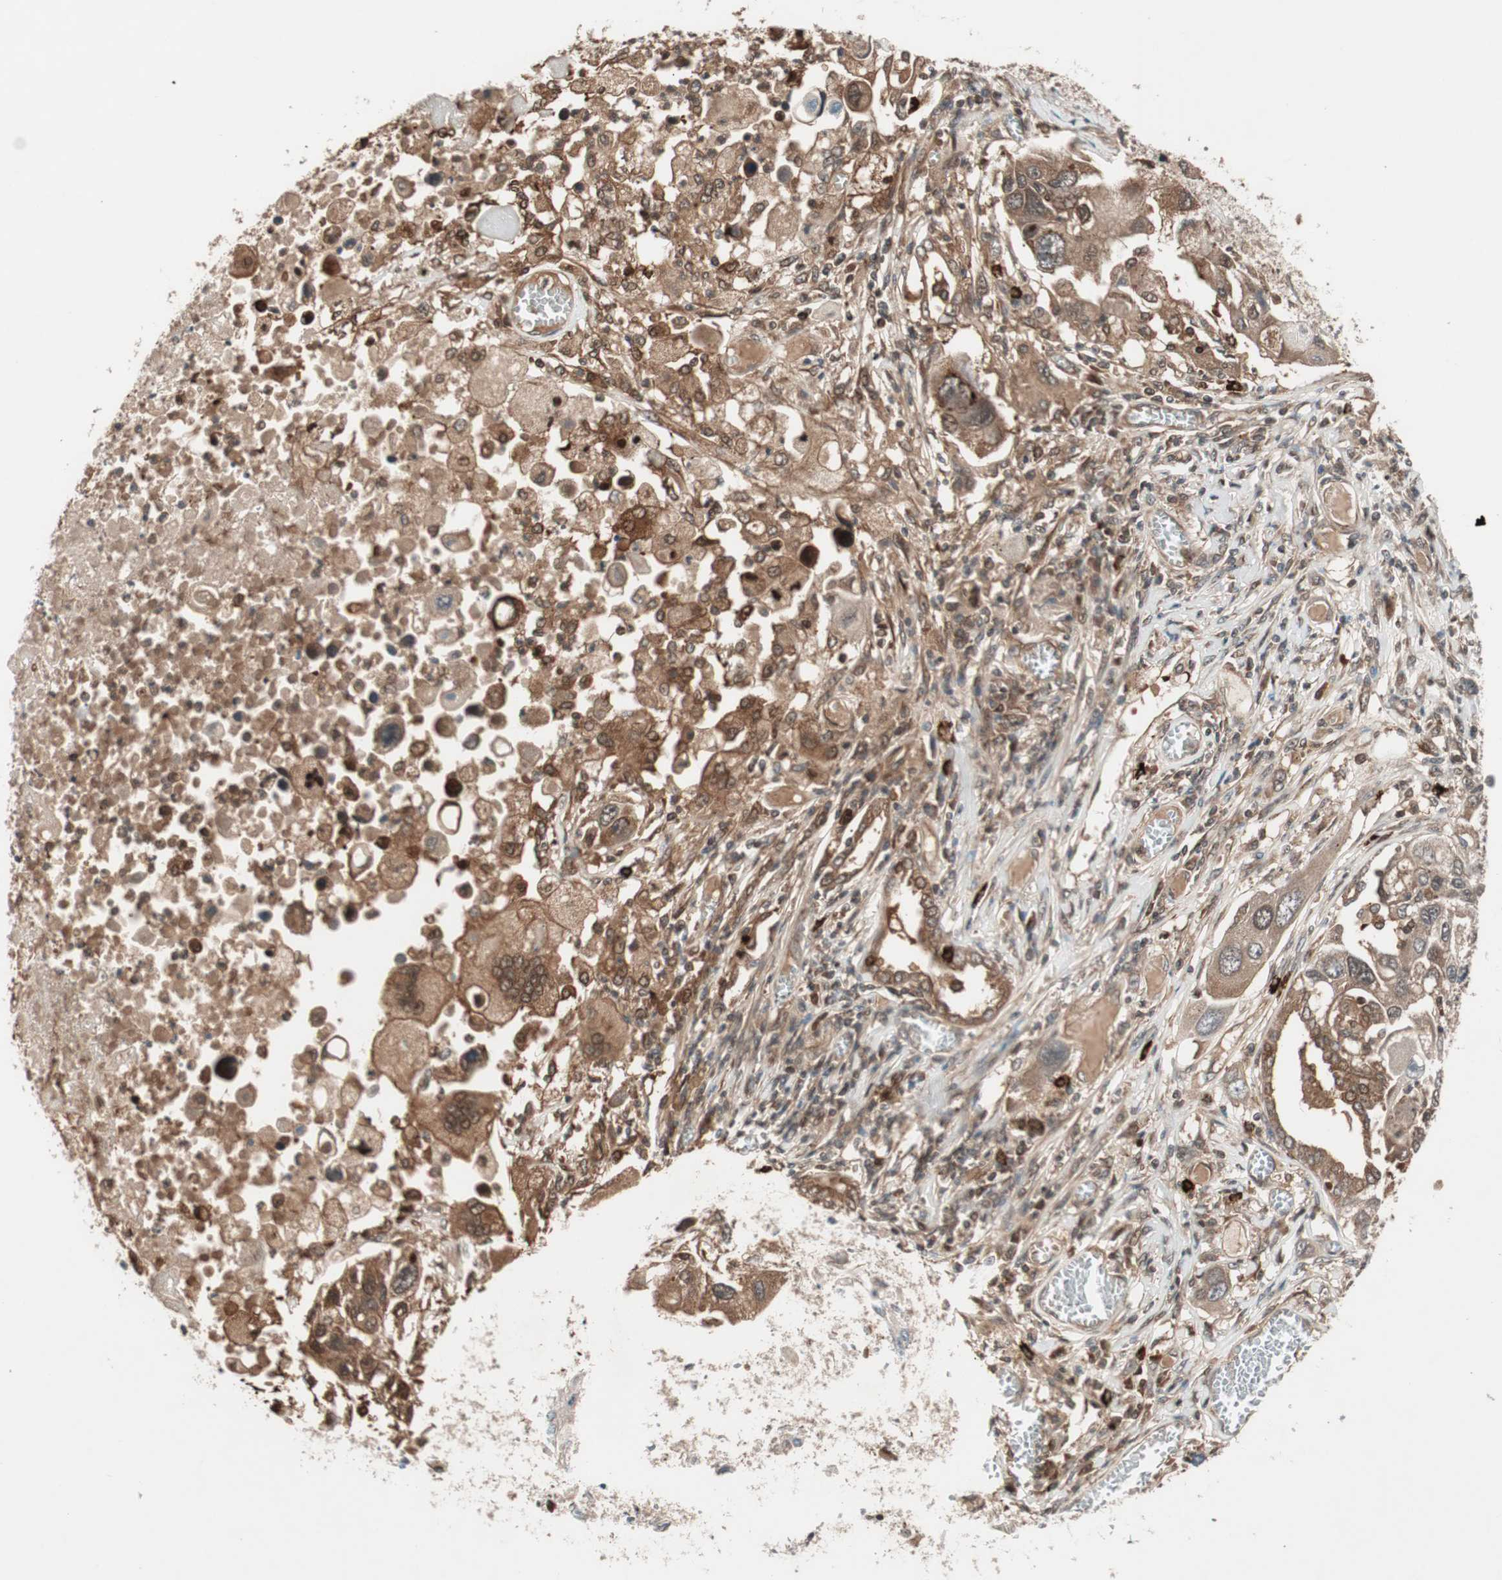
{"staining": {"intensity": "strong", "quantity": ">75%", "location": "cytoplasmic/membranous,nuclear"}, "tissue": "lung cancer", "cell_type": "Tumor cells", "image_type": "cancer", "snomed": [{"axis": "morphology", "description": "Squamous cell carcinoma, NOS"}, {"axis": "topography", "description": "Lung"}], "caption": "Protein staining of lung squamous cell carcinoma tissue reveals strong cytoplasmic/membranous and nuclear staining in about >75% of tumor cells.", "gene": "PRKG2", "patient": {"sex": "male", "age": 71}}